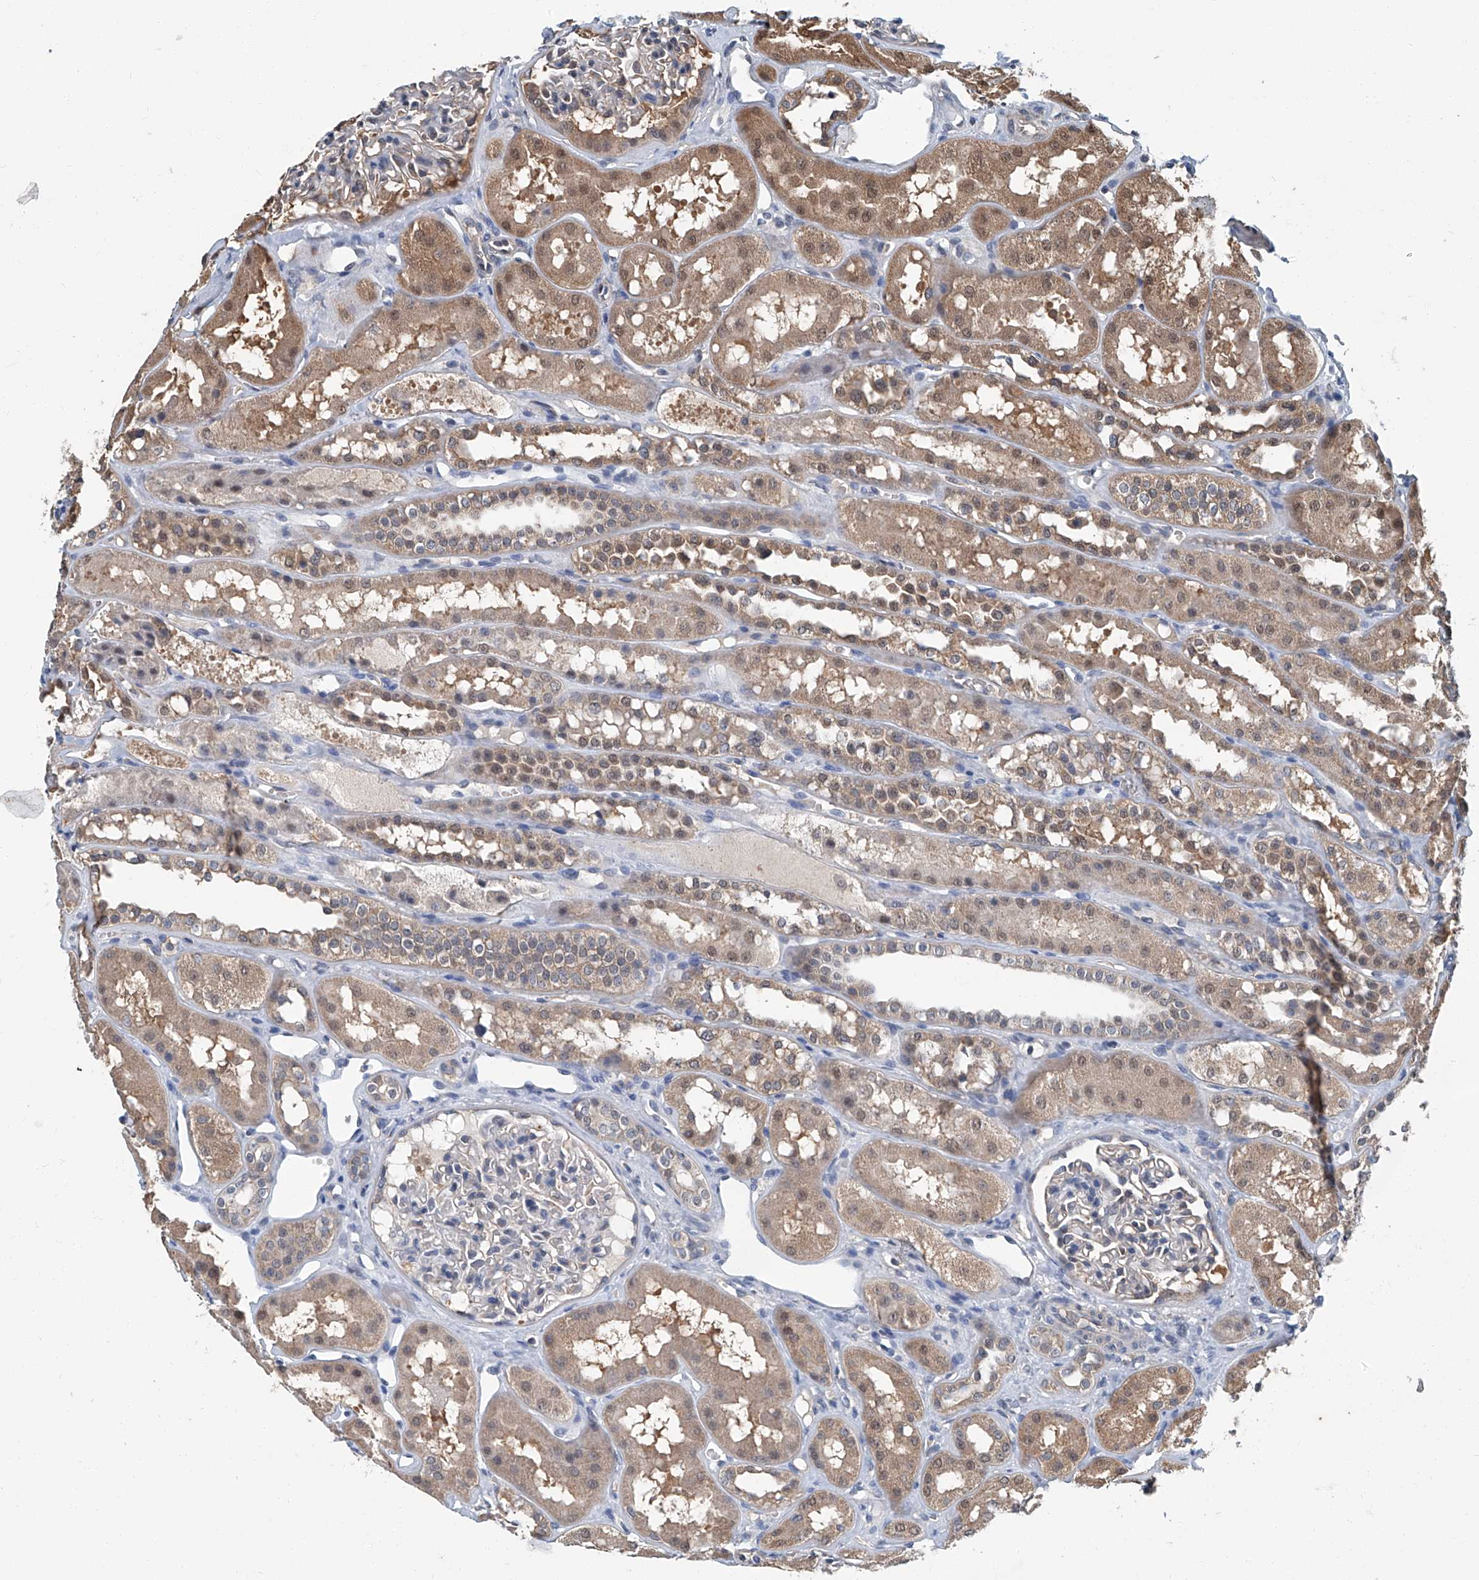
{"staining": {"intensity": "negative", "quantity": "none", "location": "none"}, "tissue": "kidney", "cell_type": "Cells in glomeruli", "image_type": "normal", "snomed": [{"axis": "morphology", "description": "Normal tissue, NOS"}, {"axis": "topography", "description": "Kidney"}], "caption": "The histopathology image demonstrates no significant positivity in cells in glomeruli of kidney.", "gene": "CLK1", "patient": {"sex": "male", "age": 16}}